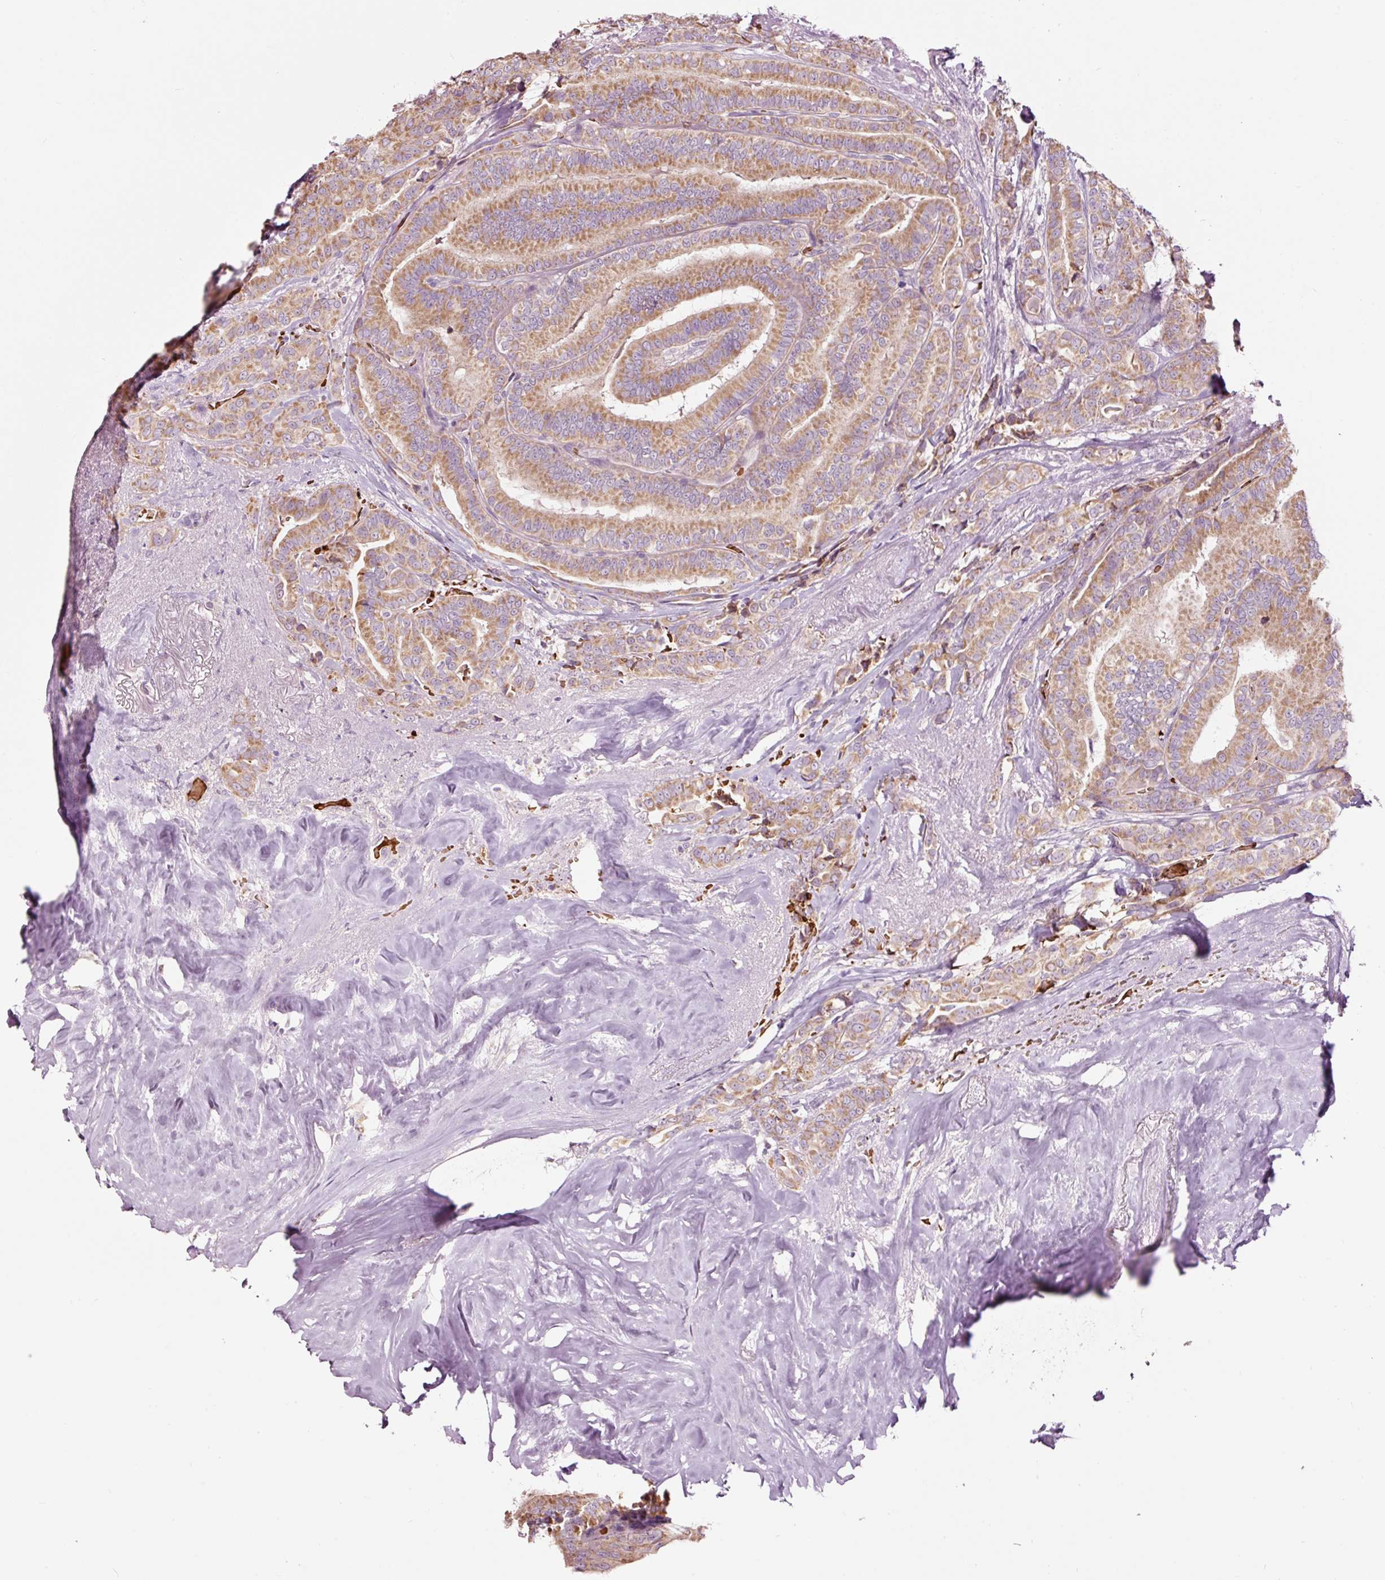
{"staining": {"intensity": "moderate", "quantity": ">75%", "location": "cytoplasmic/membranous"}, "tissue": "thyroid cancer", "cell_type": "Tumor cells", "image_type": "cancer", "snomed": [{"axis": "morphology", "description": "Papillary adenocarcinoma, NOS"}, {"axis": "topography", "description": "Thyroid gland"}], "caption": "The micrograph shows immunohistochemical staining of thyroid papillary adenocarcinoma. There is moderate cytoplasmic/membranous expression is appreciated in approximately >75% of tumor cells.", "gene": "LDHAL6B", "patient": {"sex": "male", "age": 61}}